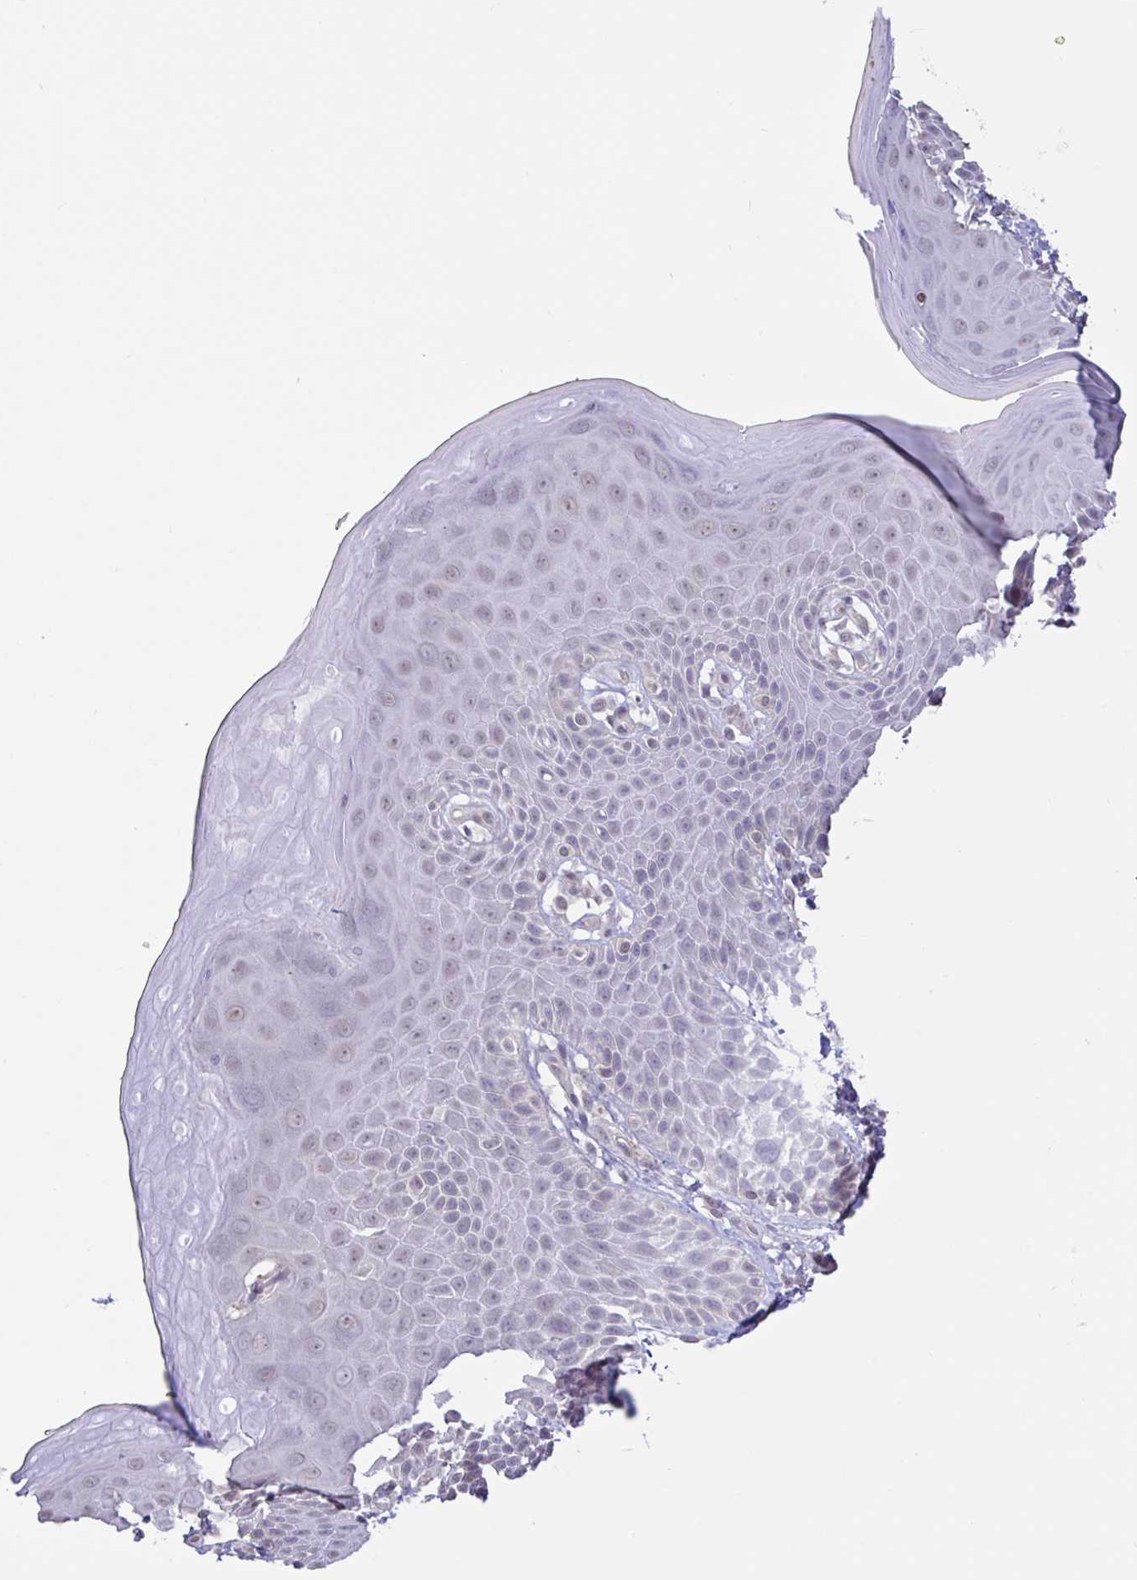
{"staining": {"intensity": "weak", "quantity": "<25%", "location": "nuclear"}, "tissue": "skin", "cell_type": "Epidermal cells", "image_type": "normal", "snomed": [{"axis": "morphology", "description": "Normal tissue, NOS"}, {"axis": "topography", "description": "Peripheral nerve tissue"}], "caption": "The immunohistochemistry (IHC) photomicrograph has no significant staining in epidermal cells of skin.", "gene": "HYPK", "patient": {"sex": "male", "age": 51}}